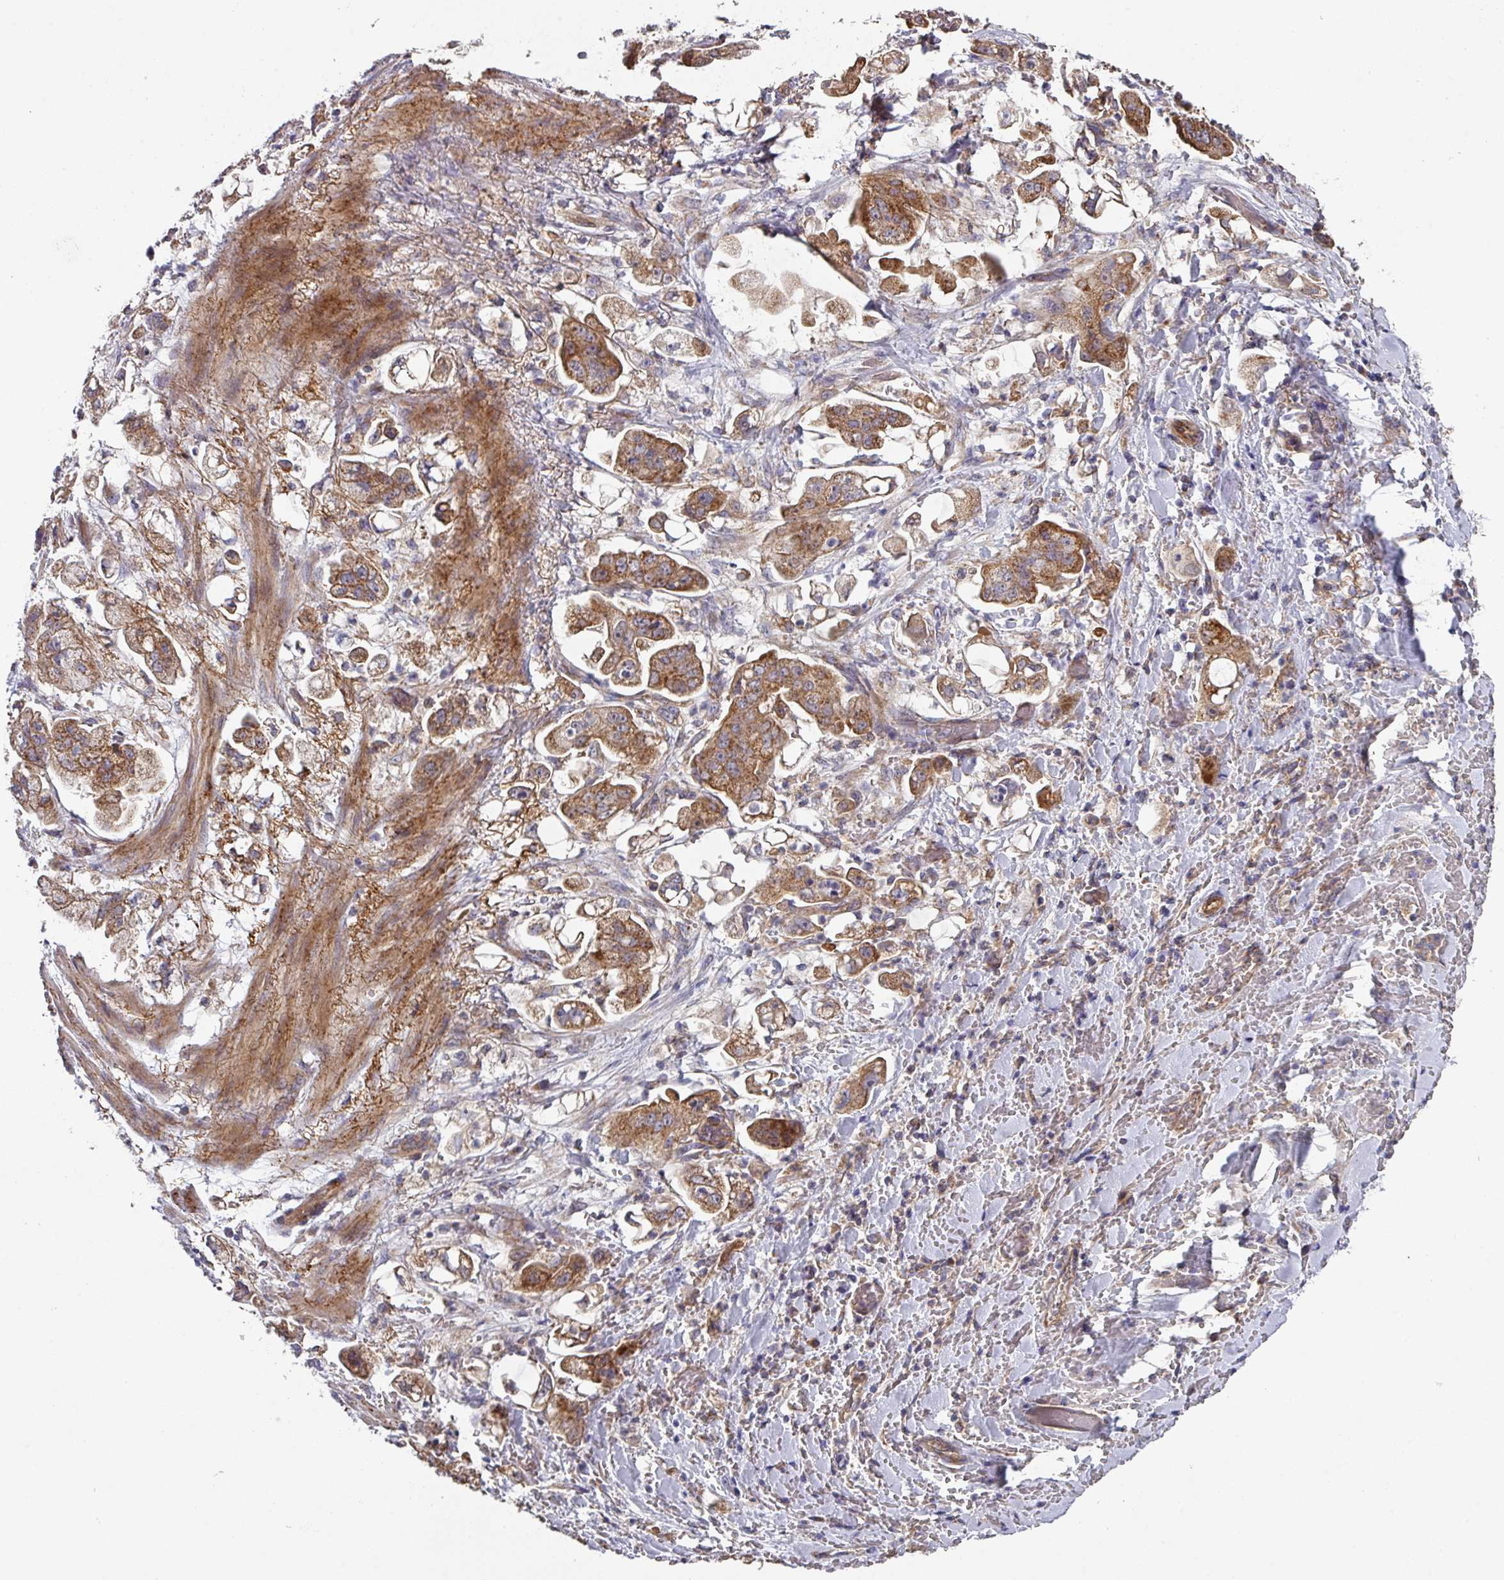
{"staining": {"intensity": "moderate", "quantity": ">75%", "location": "cytoplasmic/membranous"}, "tissue": "stomach cancer", "cell_type": "Tumor cells", "image_type": "cancer", "snomed": [{"axis": "morphology", "description": "Adenocarcinoma, NOS"}, {"axis": "topography", "description": "Stomach"}], "caption": "IHC of stomach cancer (adenocarcinoma) shows medium levels of moderate cytoplasmic/membranous staining in about >75% of tumor cells.", "gene": "DCAF12L2", "patient": {"sex": "male", "age": 62}}